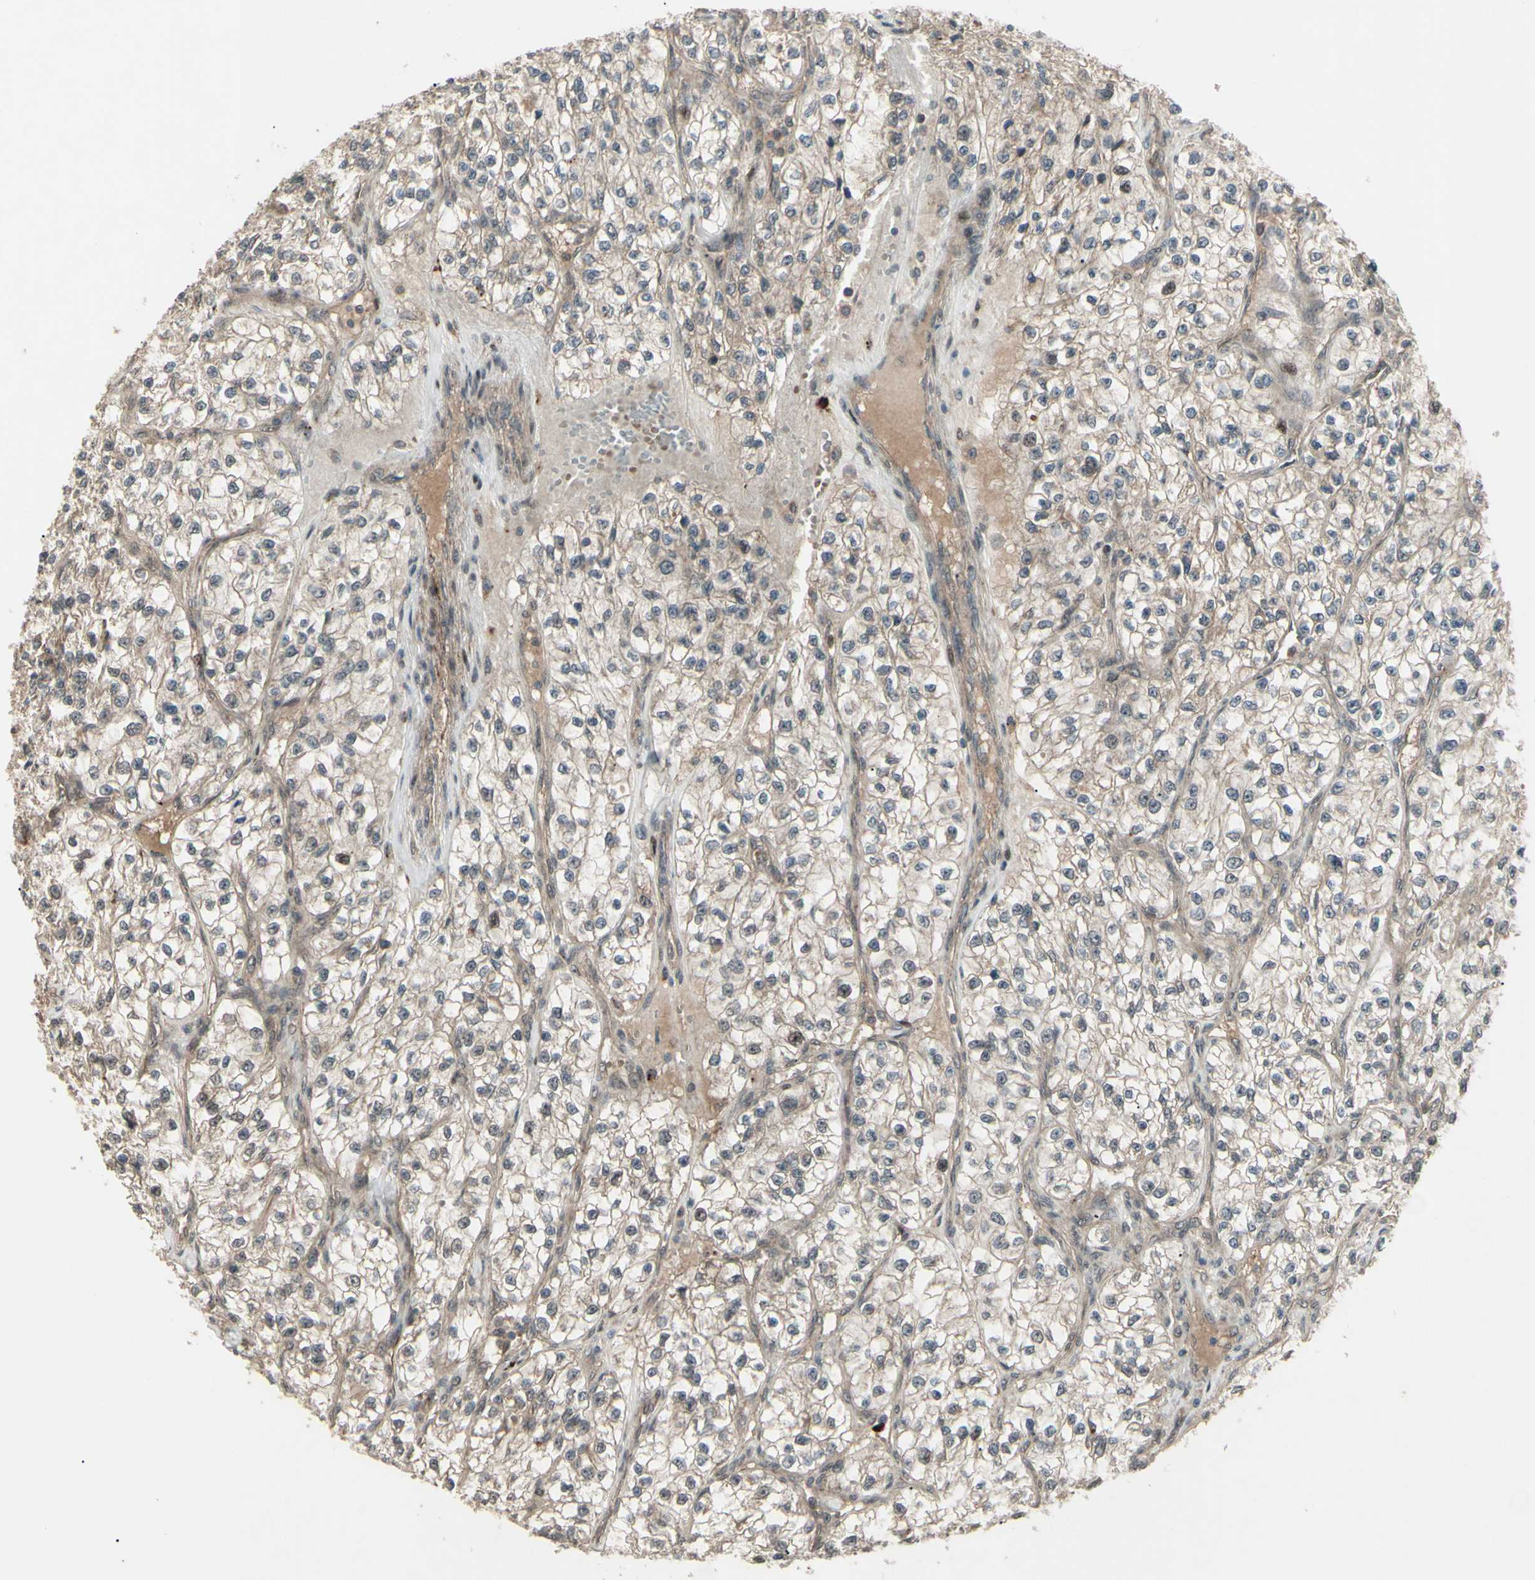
{"staining": {"intensity": "weak", "quantity": ">75%", "location": "cytoplasmic/membranous"}, "tissue": "renal cancer", "cell_type": "Tumor cells", "image_type": "cancer", "snomed": [{"axis": "morphology", "description": "Adenocarcinoma, NOS"}, {"axis": "topography", "description": "Kidney"}], "caption": "Tumor cells show low levels of weak cytoplasmic/membranous staining in about >75% of cells in human renal cancer (adenocarcinoma).", "gene": "MLF2", "patient": {"sex": "female", "age": 57}}